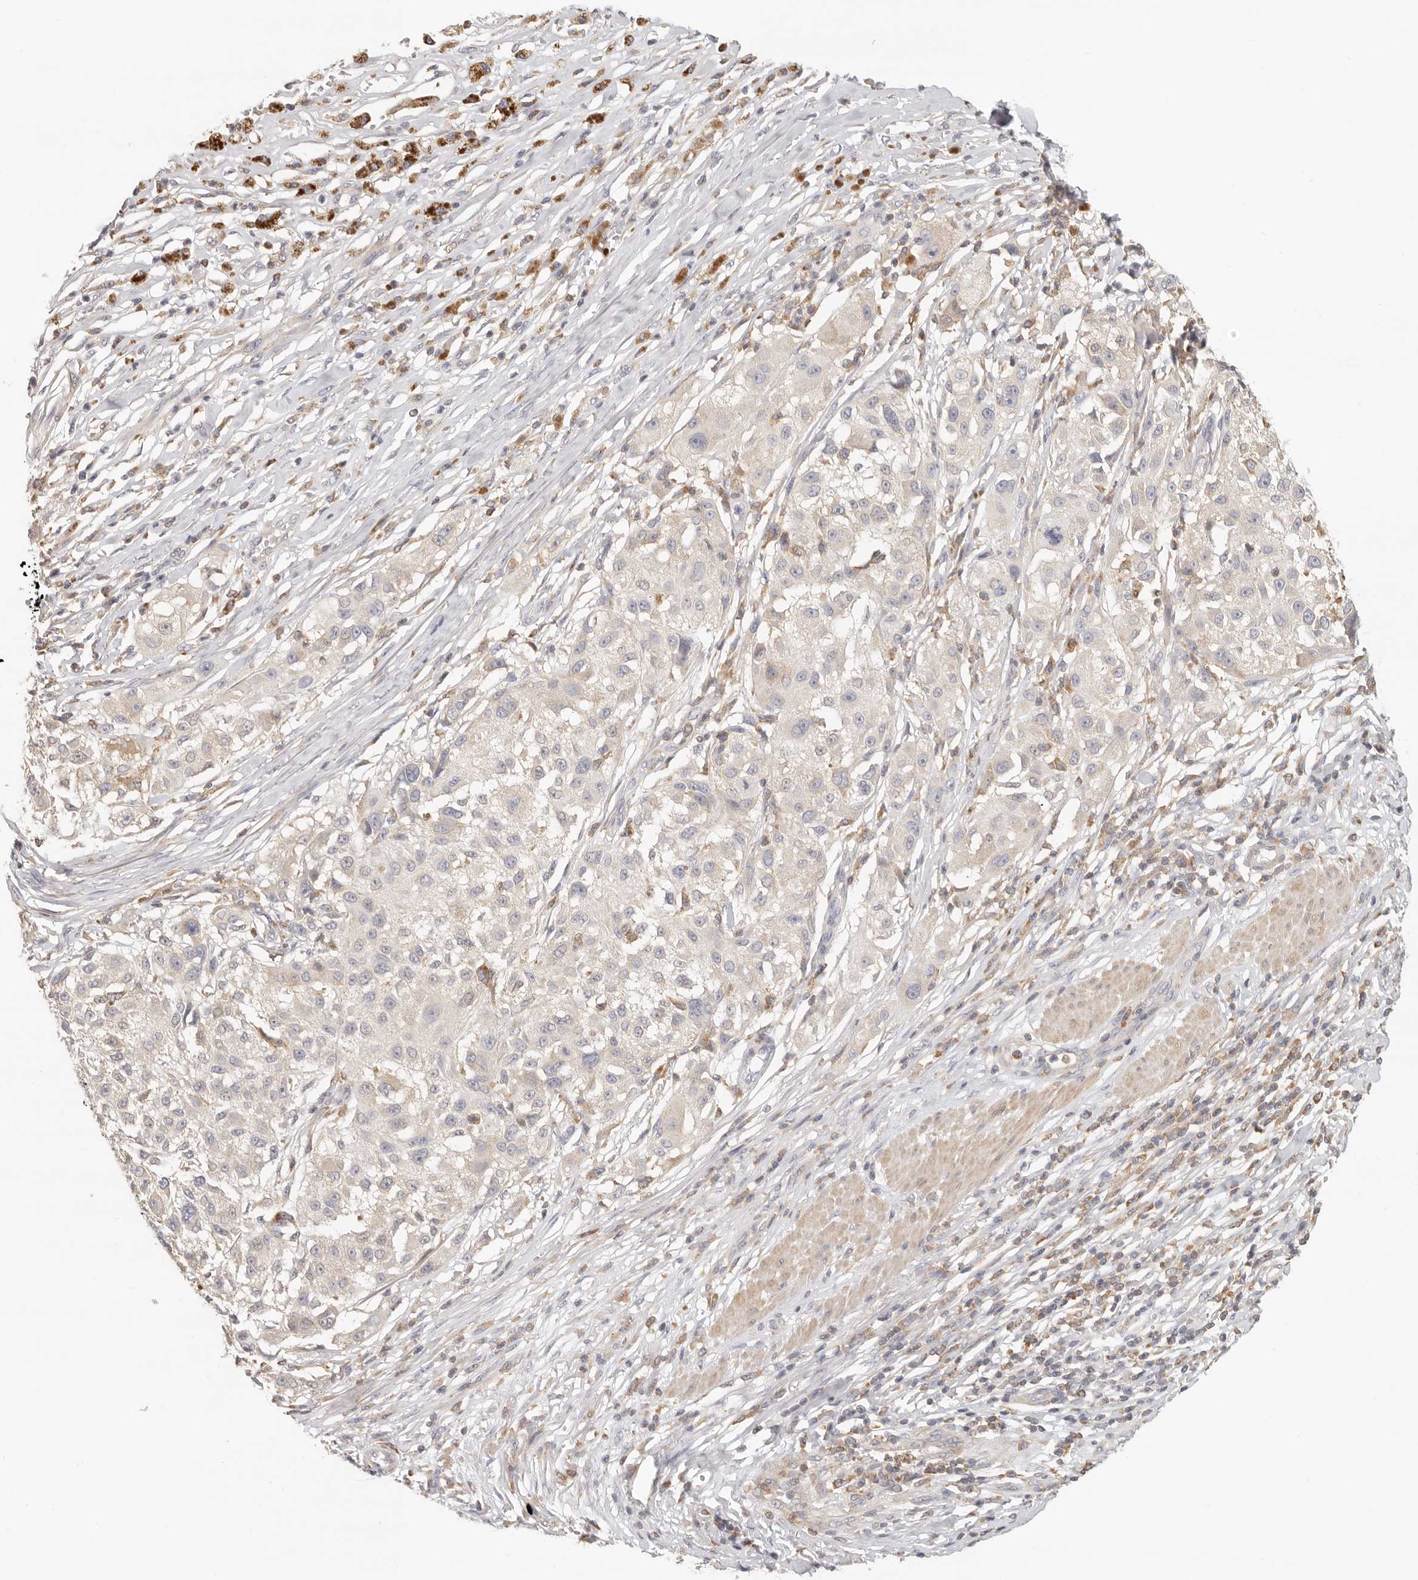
{"staining": {"intensity": "negative", "quantity": "none", "location": "none"}, "tissue": "melanoma", "cell_type": "Tumor cells", "image_type": "cancer", "snomed": [{"axis": "morphology", "description": "Necrosis, NOS"}, {"axis": "morphology", "description": "Malignant melanoma, NOS"}, {"axis": "topography", "description": "Skin"}], "caption": "Immunohistochemistry (IHC) histopathology image of neoplastic tissue: malignant melanoma stained with DAB exhibits no significant protein expression in tumor cells.", "gene": "ANXA9", "patient": {"sex": "female", "age": 87}}